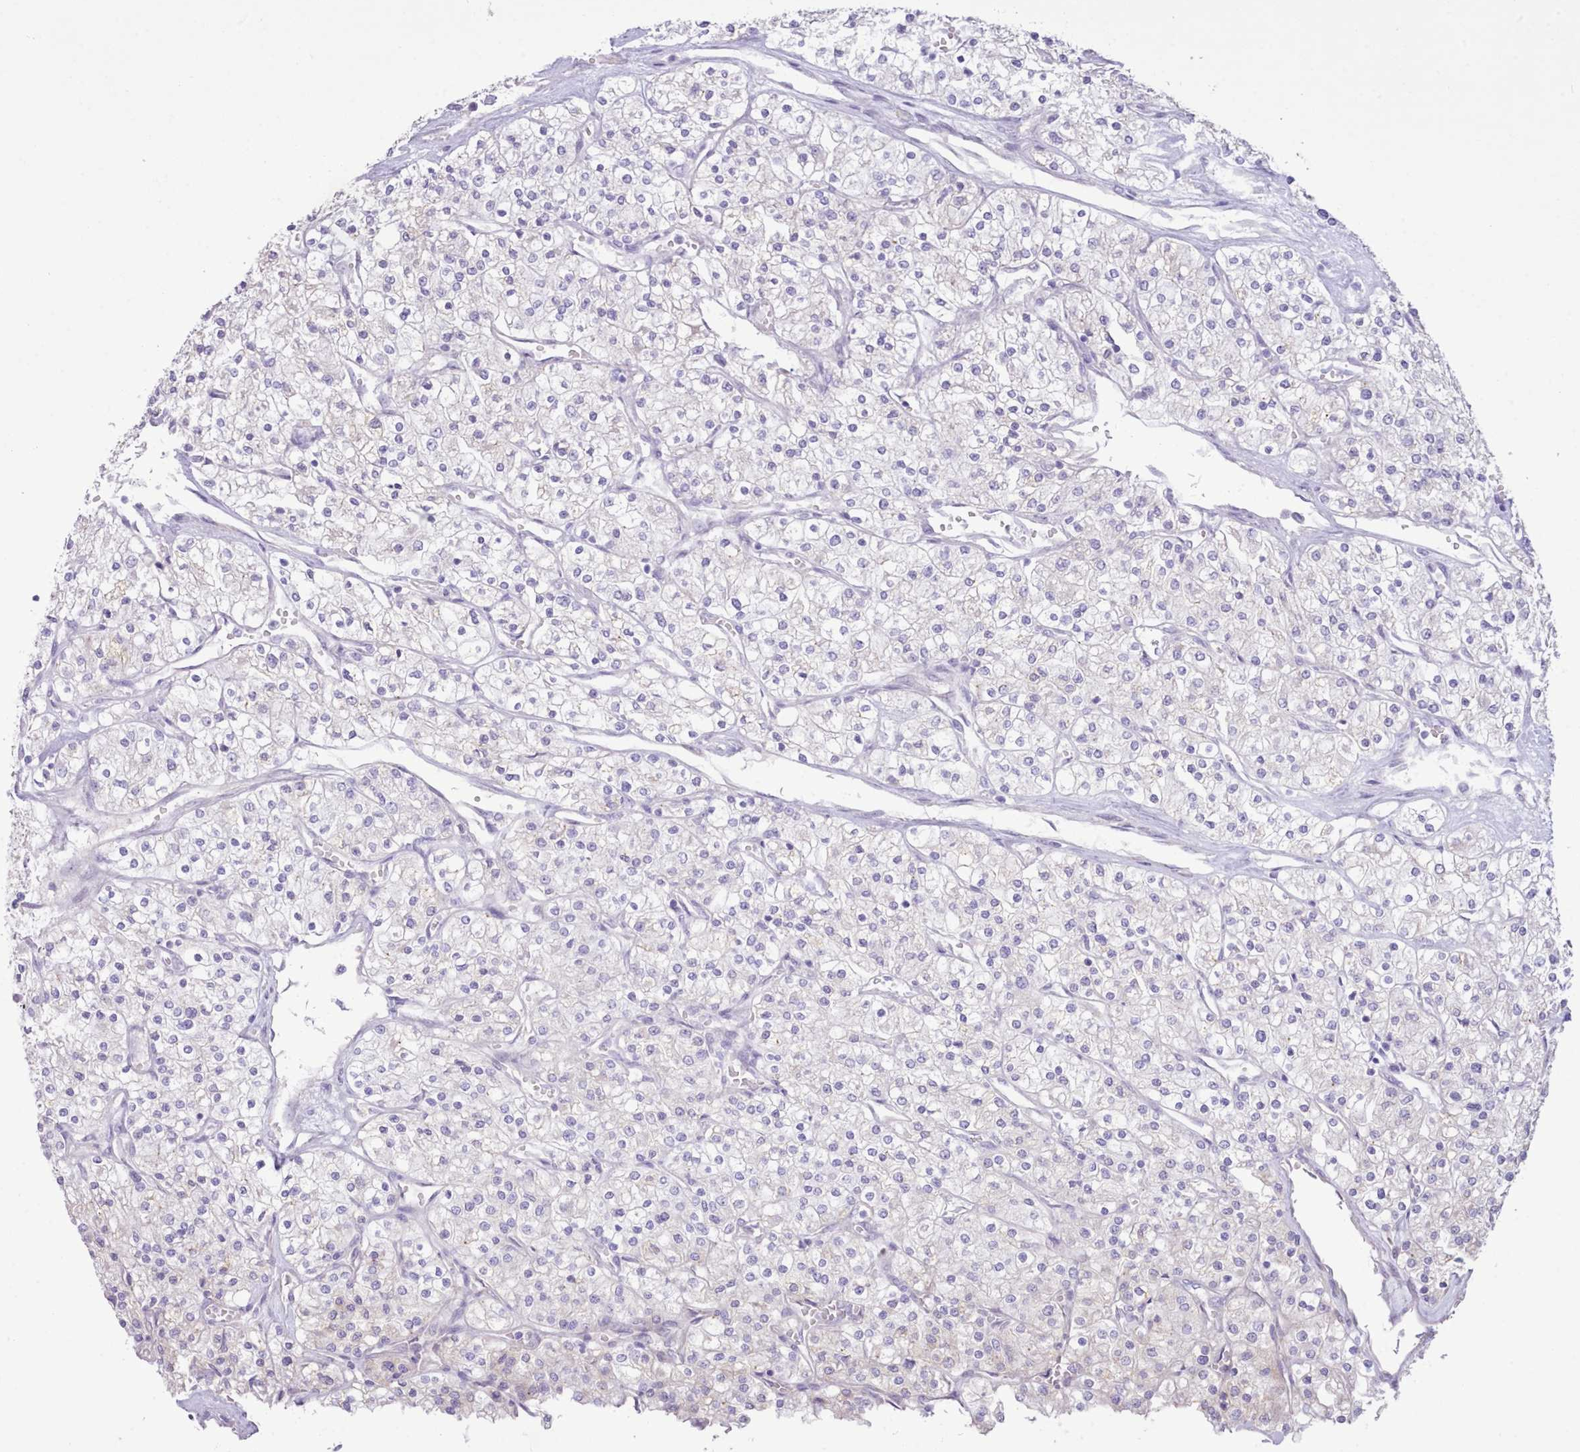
{"staining": {"intensity": "negative", "quantity": "none", "location": "none"}, "tissue": "renal cancer", "cell_type": "Tumor cells", "image_type": "cancer", "snomed": [{"axis": "morphology", "description": "Adenocarcinoma, NOS"}, {"axis": "topography", "description": "Kidney"}], "caption": "Tumor cells show no significant protein expression in renal cancer (adenocarcinoma). (Stains: DAB immunohistochemistry with hematoxylin counter stain, Microscopy: brightfield microscopy at high magnification).", "gene": "CCL1", "patient": {"sex": "male", "age": 80}}